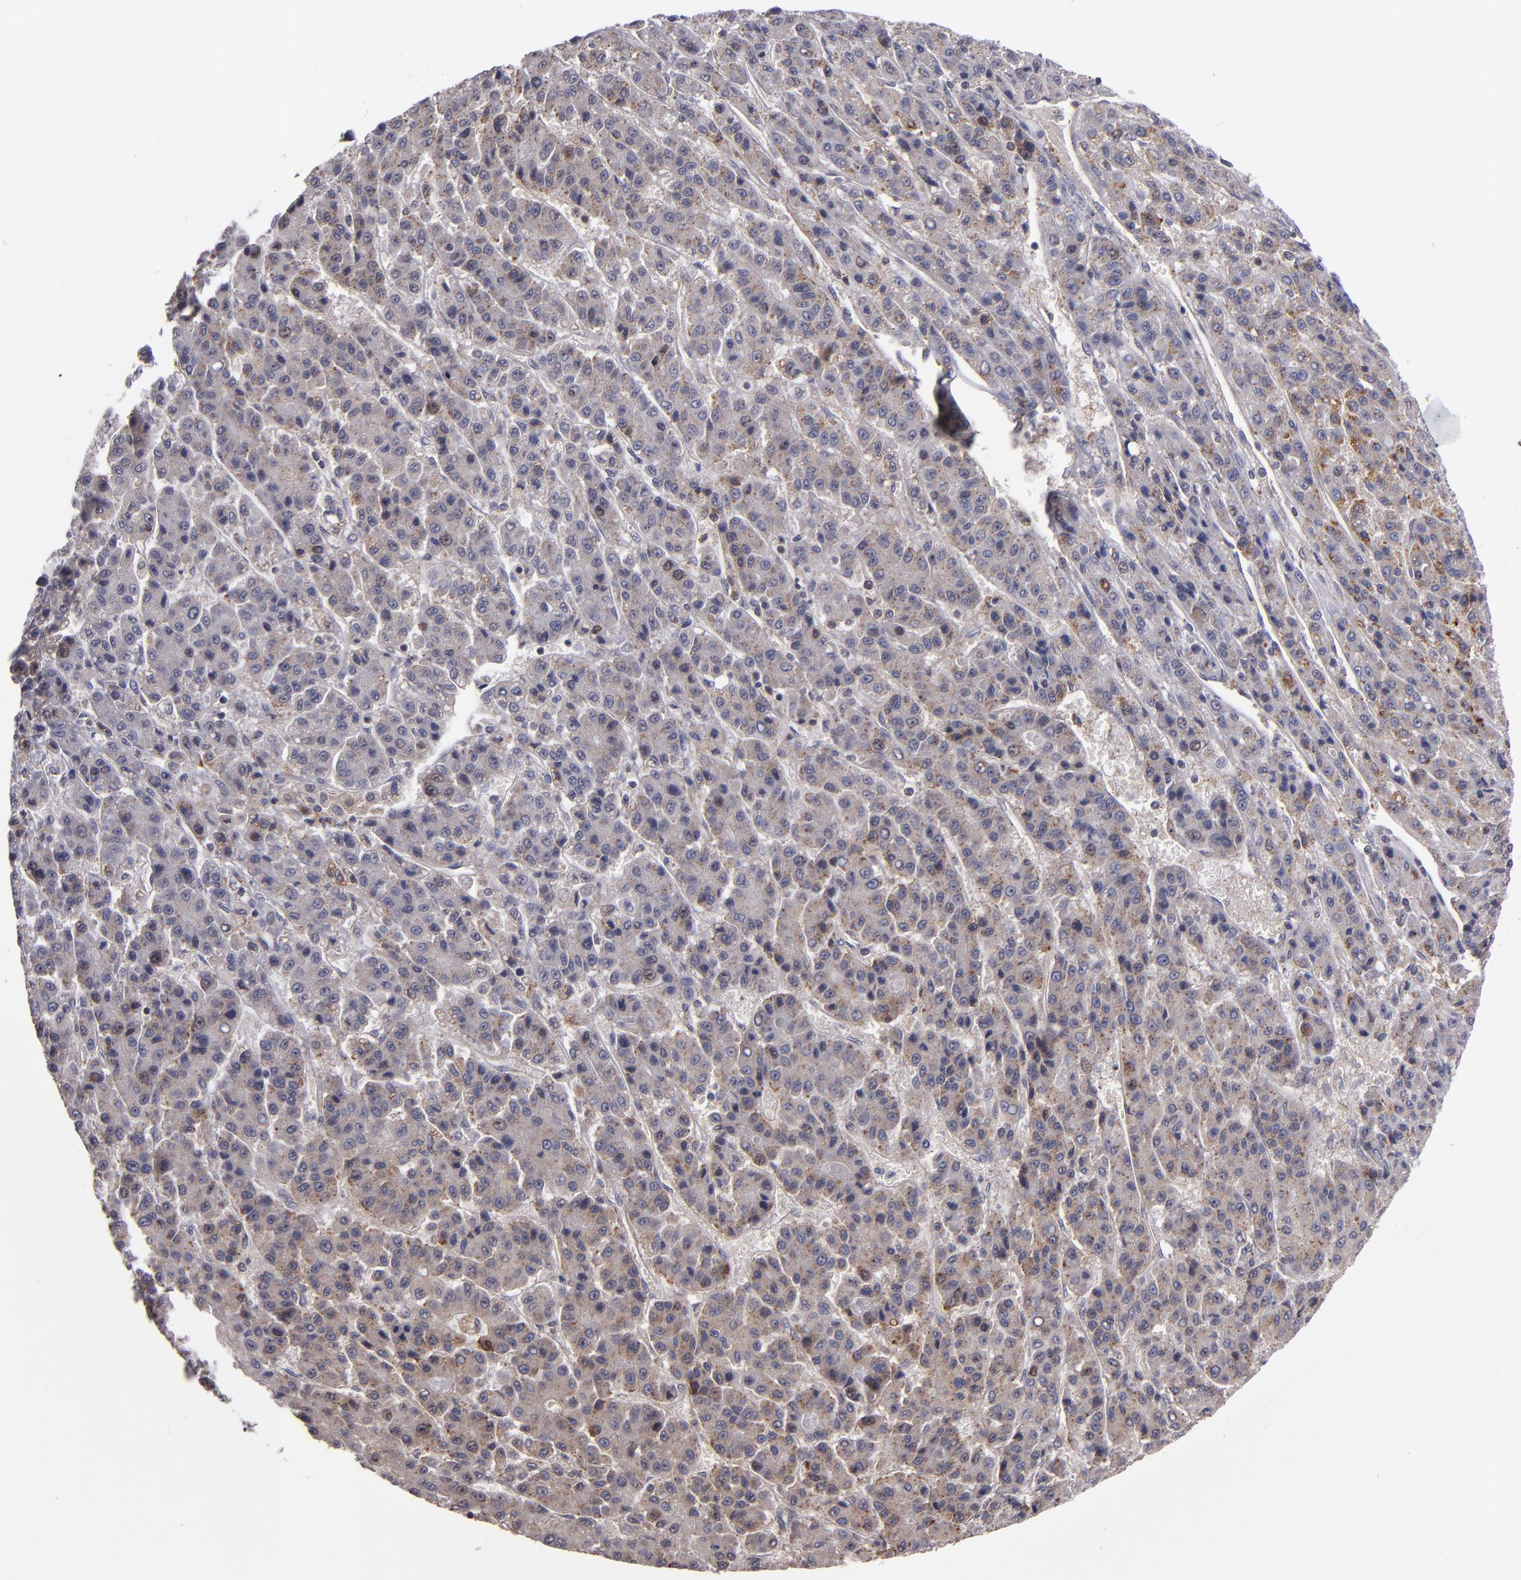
{"staining": {"intensity": "moderate", "quantity": "25%-75%", "location": "cytoplasmic/membranous"}, "tissue": "liver cancer", "cell_type": "Tumor cells", "image_type": "cancer", "snomed": [{"axis": "morphology", "description": "Carcinoma, Hepatocellular, NOS"}, {"axis": "topography", "description": "Liver"}], "caption": "About 25%-75% of tumor cells in human liver cancer exhibit moderate cytoplasmic/membranous protein staining as visualized by brown immunohistochemical staining.", "gene": "ZFYVE1", "patient": {"sex": "male", "age": 70}}